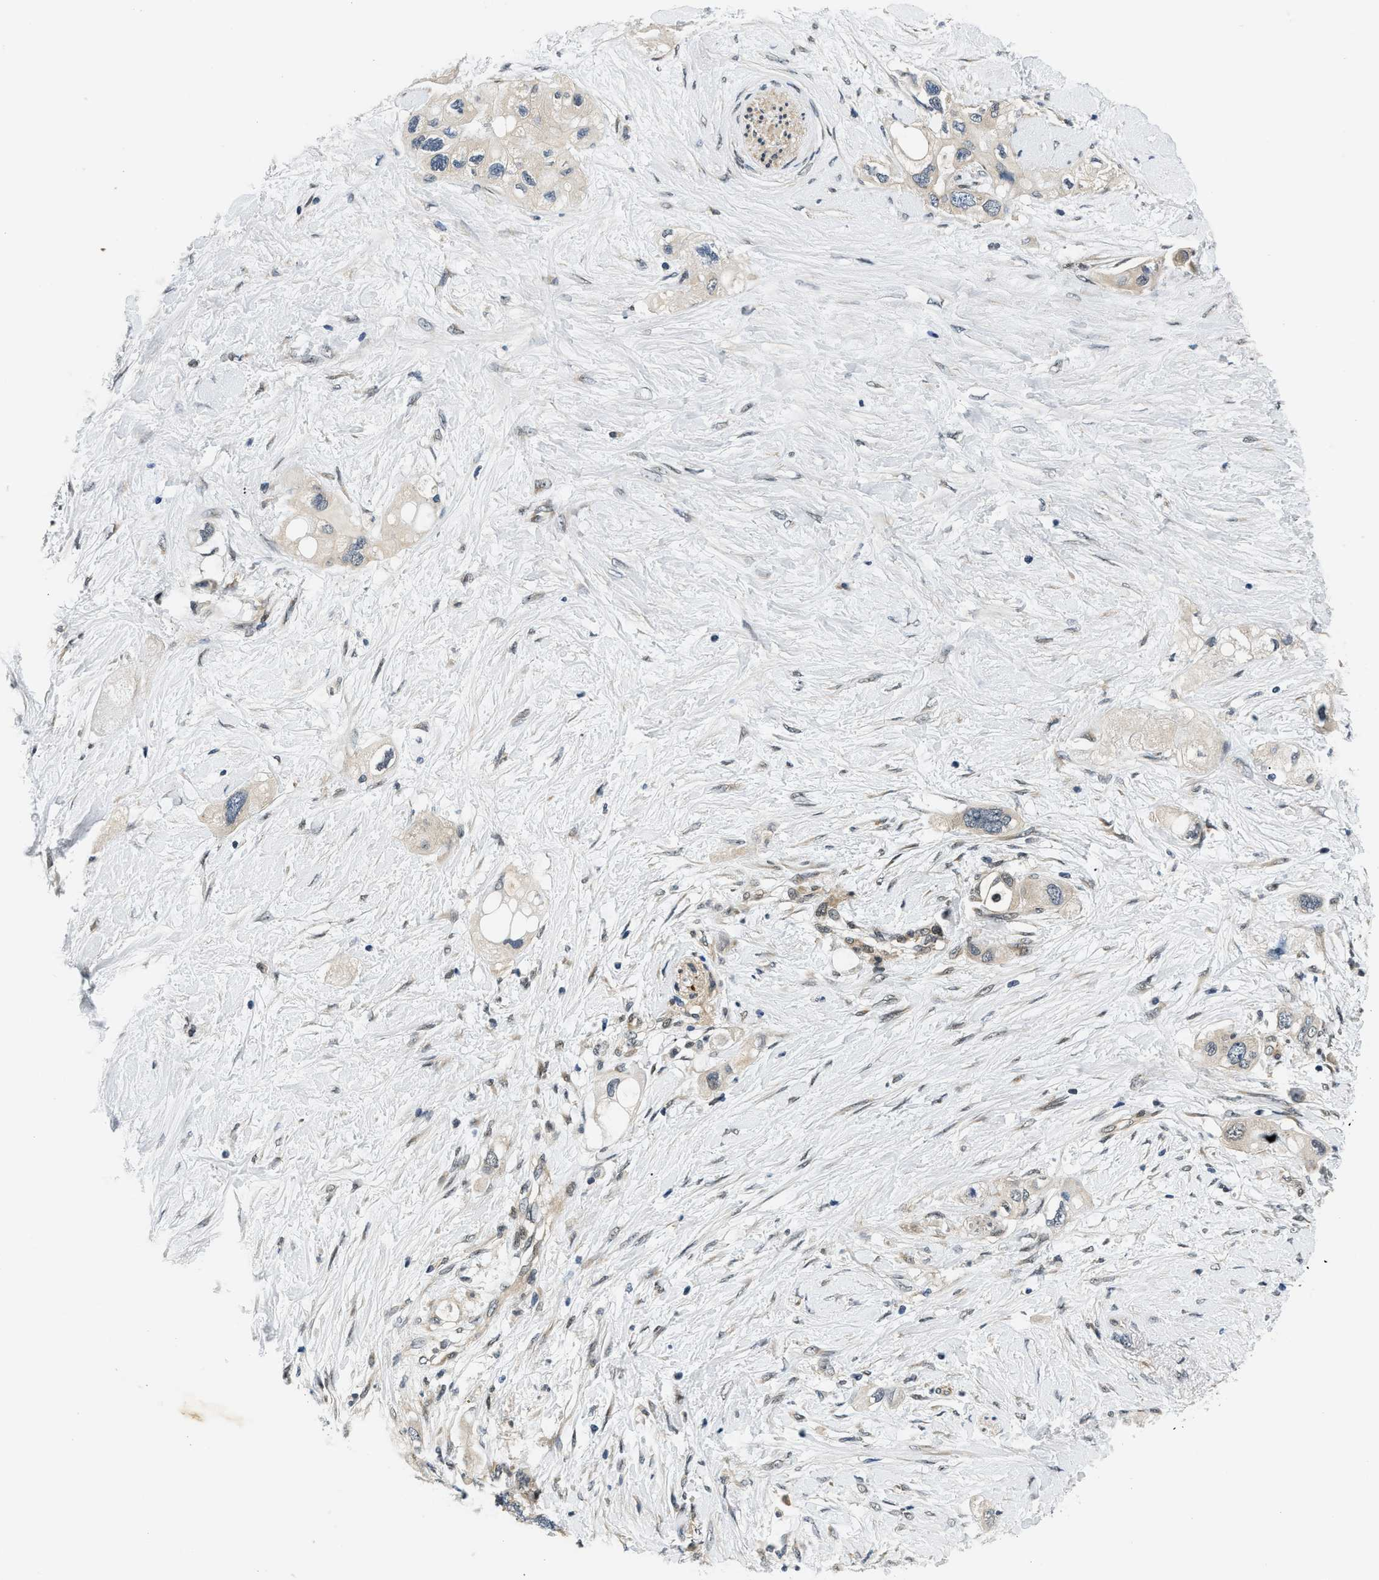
{"staining": {"intensity": "weak", "quantity": ">75%", "location": "cytoplasmic/membranous"}, "tissue": "pancreatic cancer", "cell_type": "Tumor cells", "image_type": "cancer", "snomed": [{"axis": "morphology", "description": "Adenocarcinoma, NOS"}, {"axis": "topography", "description": "Pancreas"}], "caption": "Immunohistochemistry (IHC) histopathology image of pancreatic cancer (adenocarcinoma) stained for a protein (brown), which exhibits low levels of weak cytoplasmic/membranous positivity in approximately >75% of tumor cells.", "gene": "SMAD4", "patient": {"sex": "female", "age": 56}}